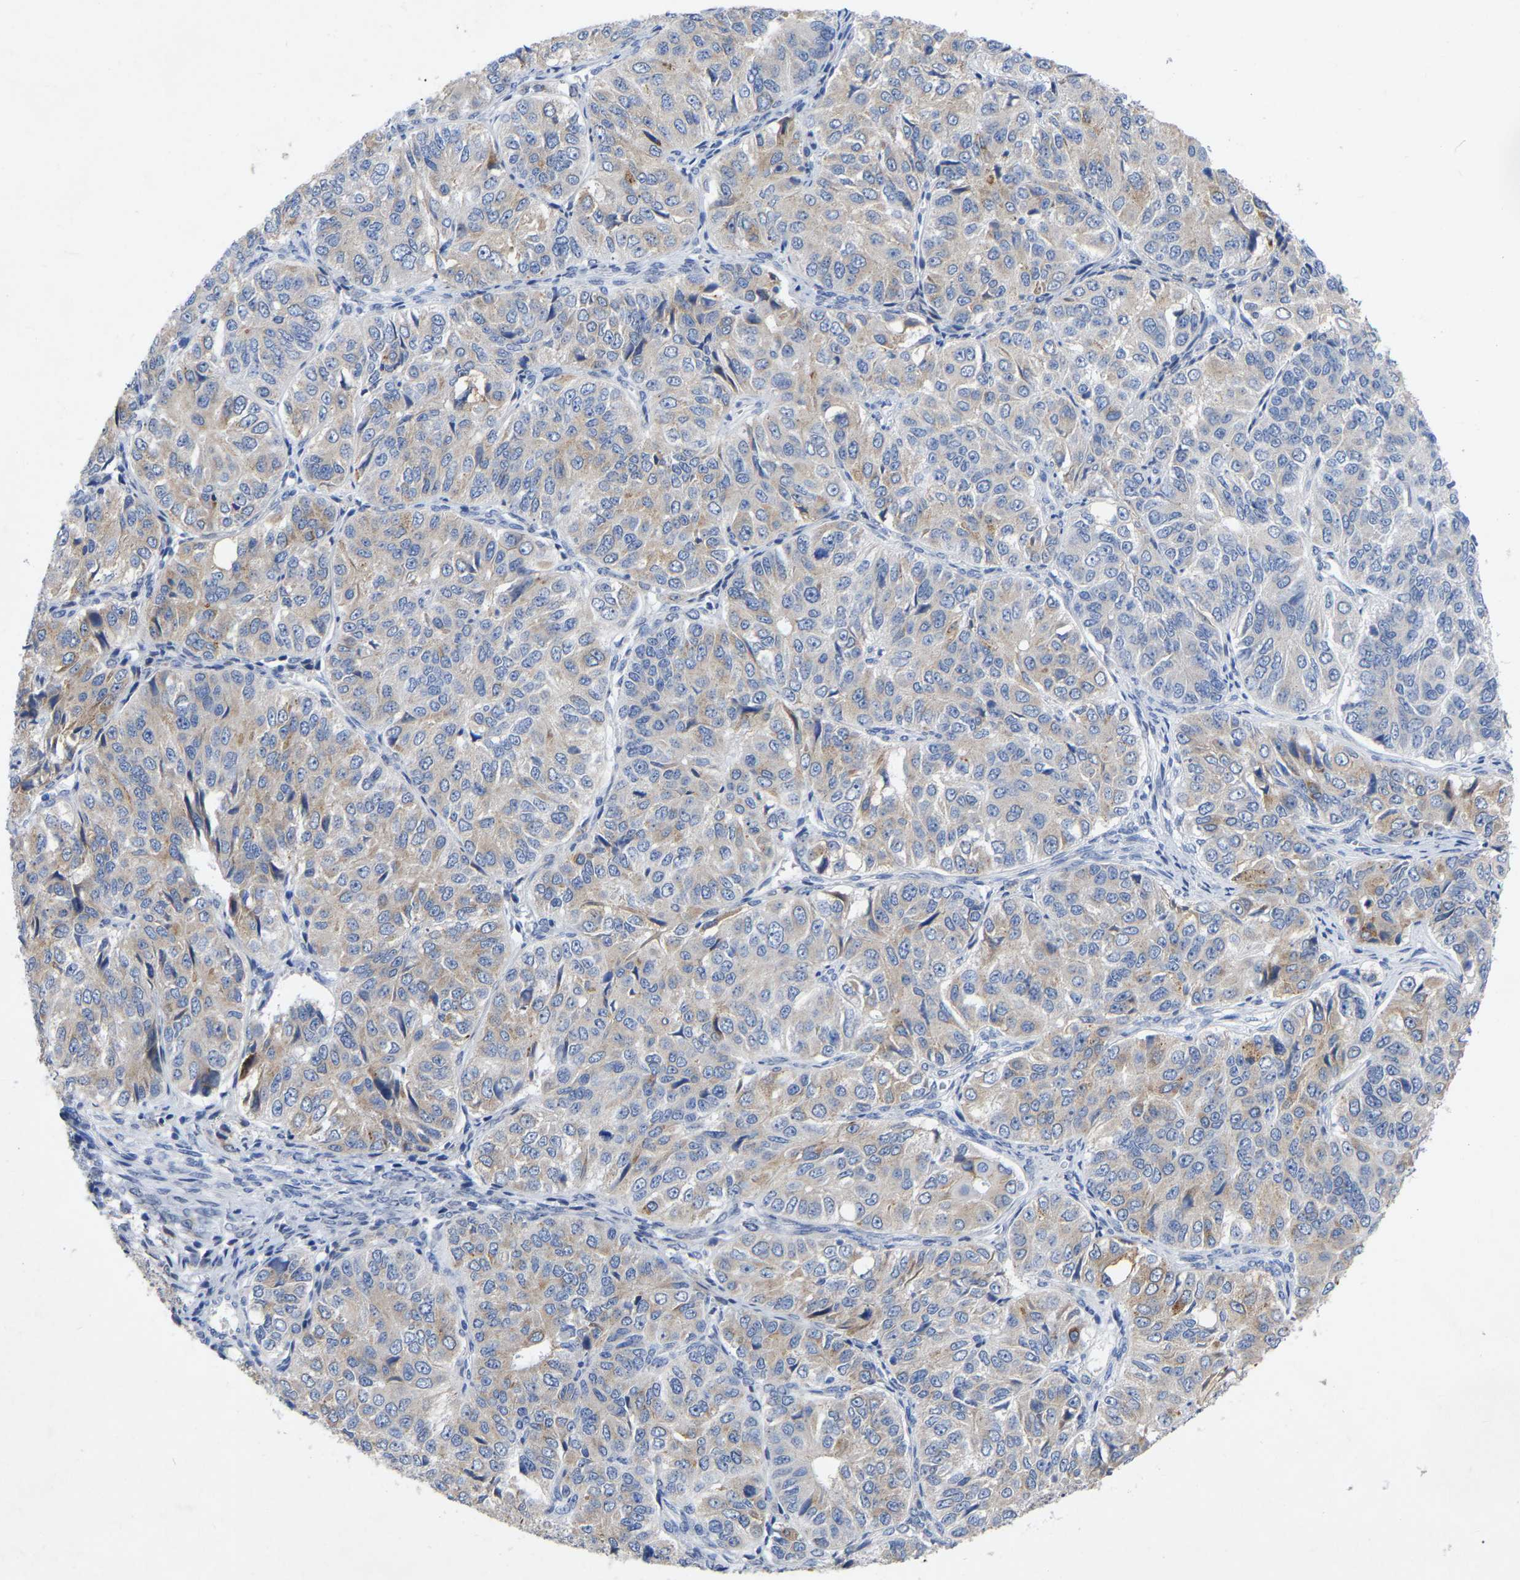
{"staining": {"intensity": "weak", "quantity": ">75%", "location": "cytoplasmic/membranous"}, "tissue": "ovarian cancer", "cell_type": "Tumor cells", "image_type": "cancer", "snomed": [{"axis": "morphology", "description": "Carcinoma, endometroid"}, {"axis": "topography", "description": "Ovary"}], "caption": "Protein expression analysis of human ovarian endometroid carcinoma reveals weak cytoplasmic/membranous positivity in about >75% of tumor cells.", "gene": "STRIP2", "patient": {"sex": "female", "age": 51}}